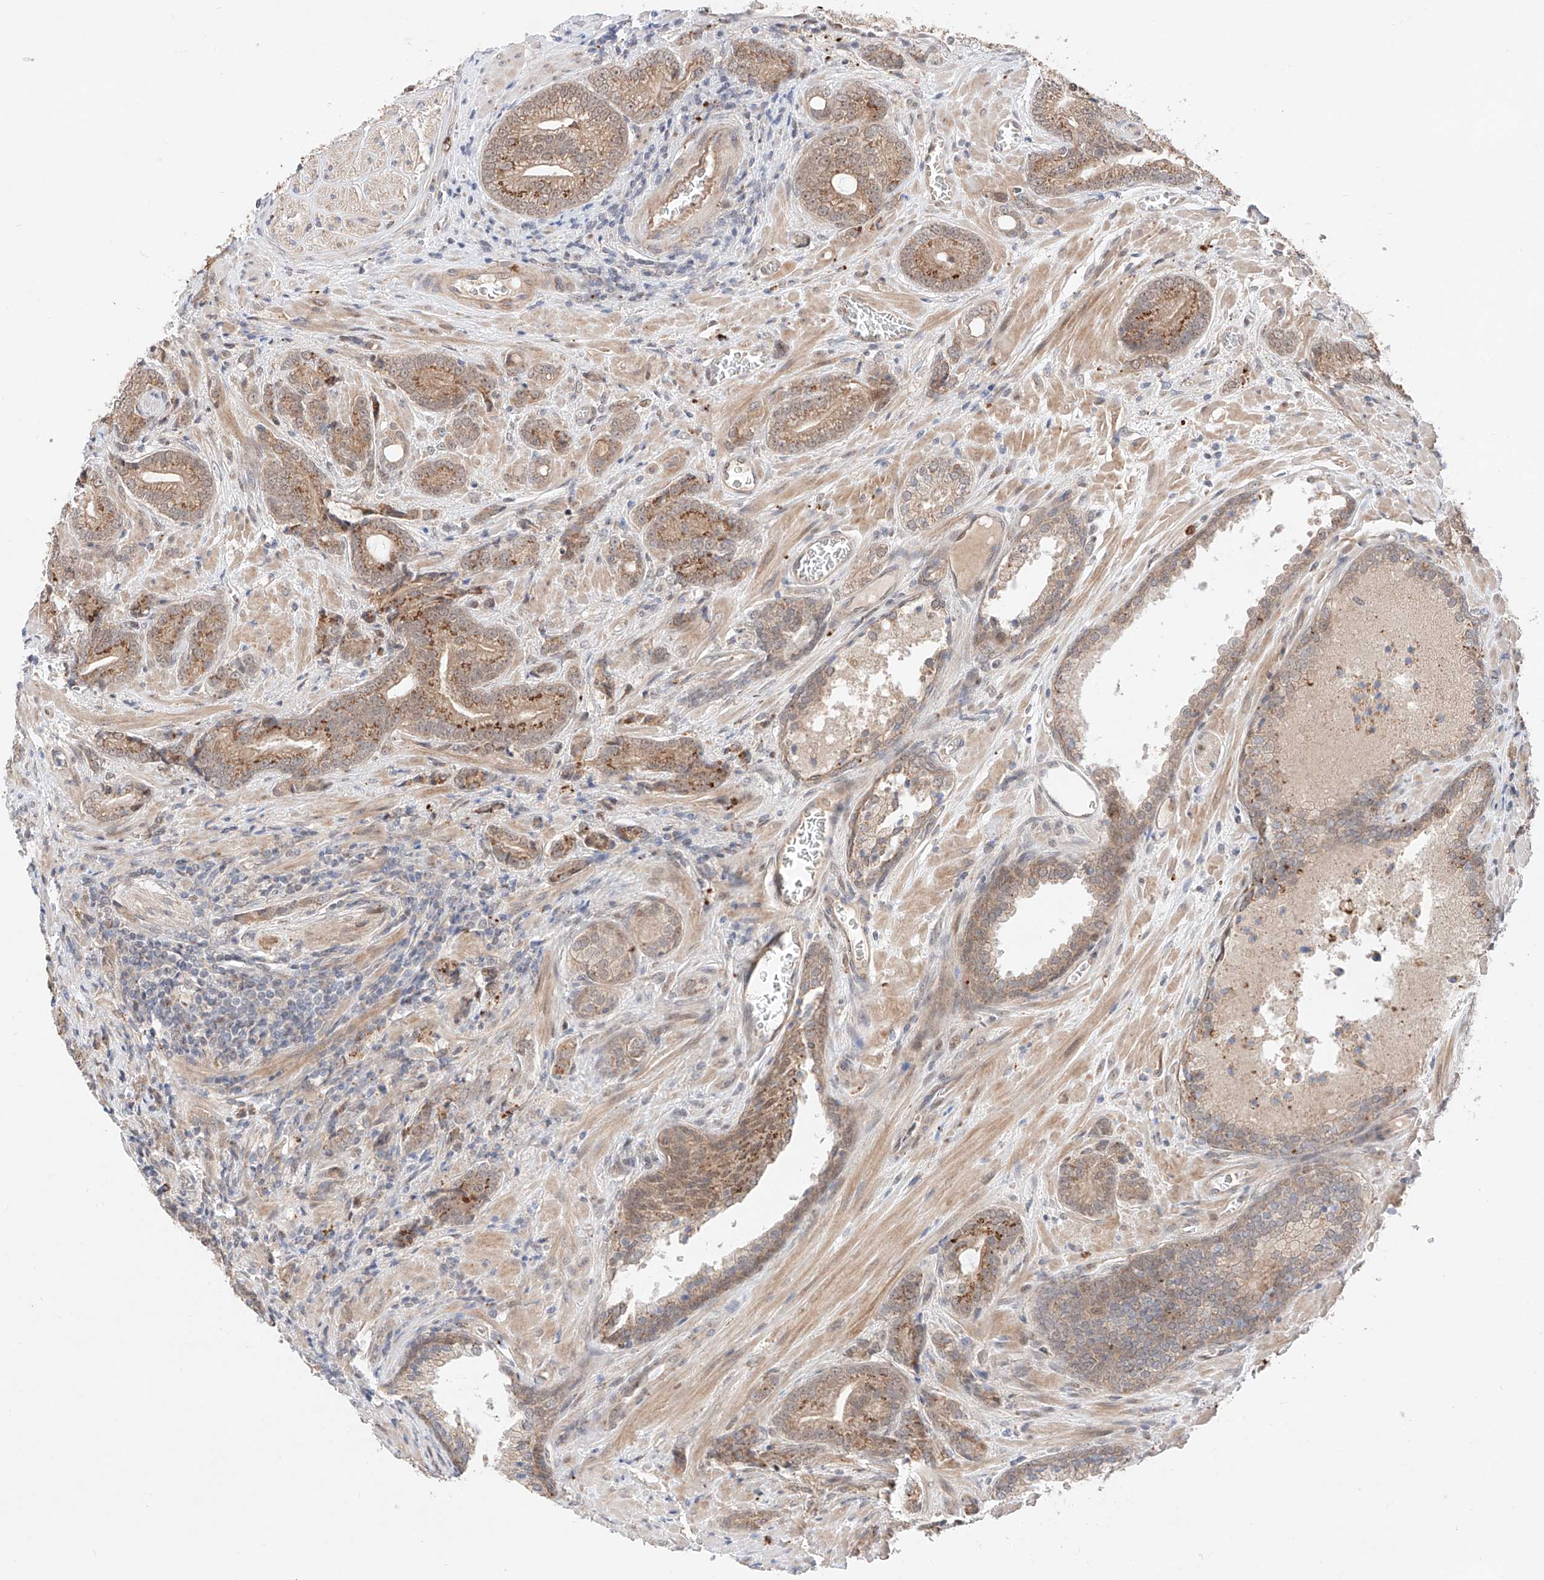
{"staining": {"intensity": "moderate", "quantity": "25%-75%", "location": "cytoplasmic/membranous"}, "tissue": "prostate cancer", "cell_type": "Tumor cells", "image_type": "cancer", "snomed": [{"axis": "morphology", "description": "Adenocarcinoma, High grade"}, {"axis": "topography", "description": "Prostate"}], "caption": "The immunohistochemical stain labels moderate cytoplasmic/membranous expression in tumor cells of prostate cancer (adenocarcinoma (high-grade)) tissue.", "gene": "GCNT1", "patient": {"sex": "male", "age": 57}}